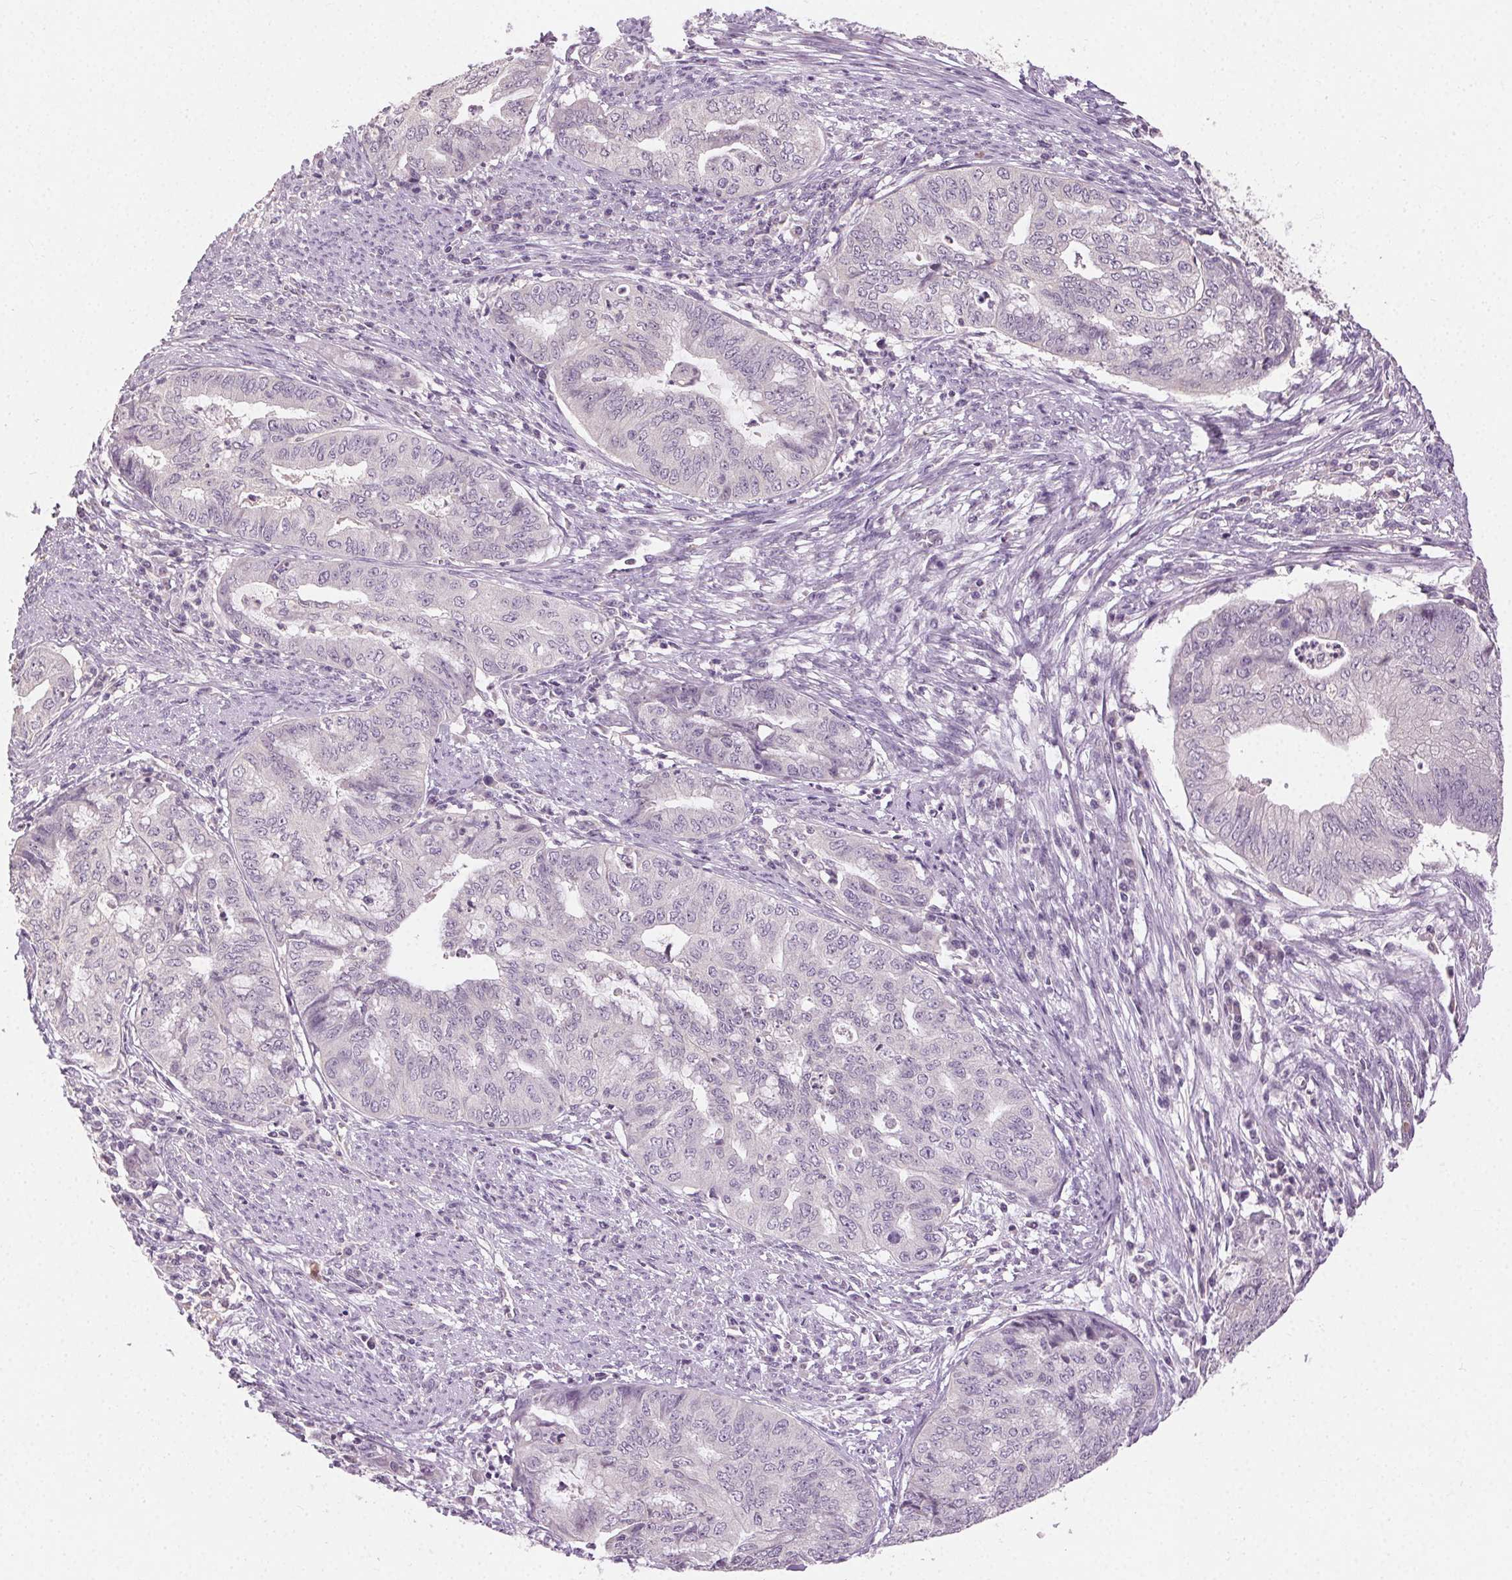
{"staining": {"intensity": "negative", "quantity": "none", "location": "none"}, "tissue": "endometrial cancer", "cell_type": "Tumor cells", "image_type": "cancer", "snomed": [{"axis": "morphology", "description": "Adenocarcinoma, NOS"}, {"axis": "topography", "description": "Endometrium"}], "caption": "High power microscopy photomicrograph of an IHC micrograph of endometrial adenocarcinoma, revealing no significant positivity in tumor cells.", "gene": "CLTRN", "patient": {"sex": "female", "age": 79}}